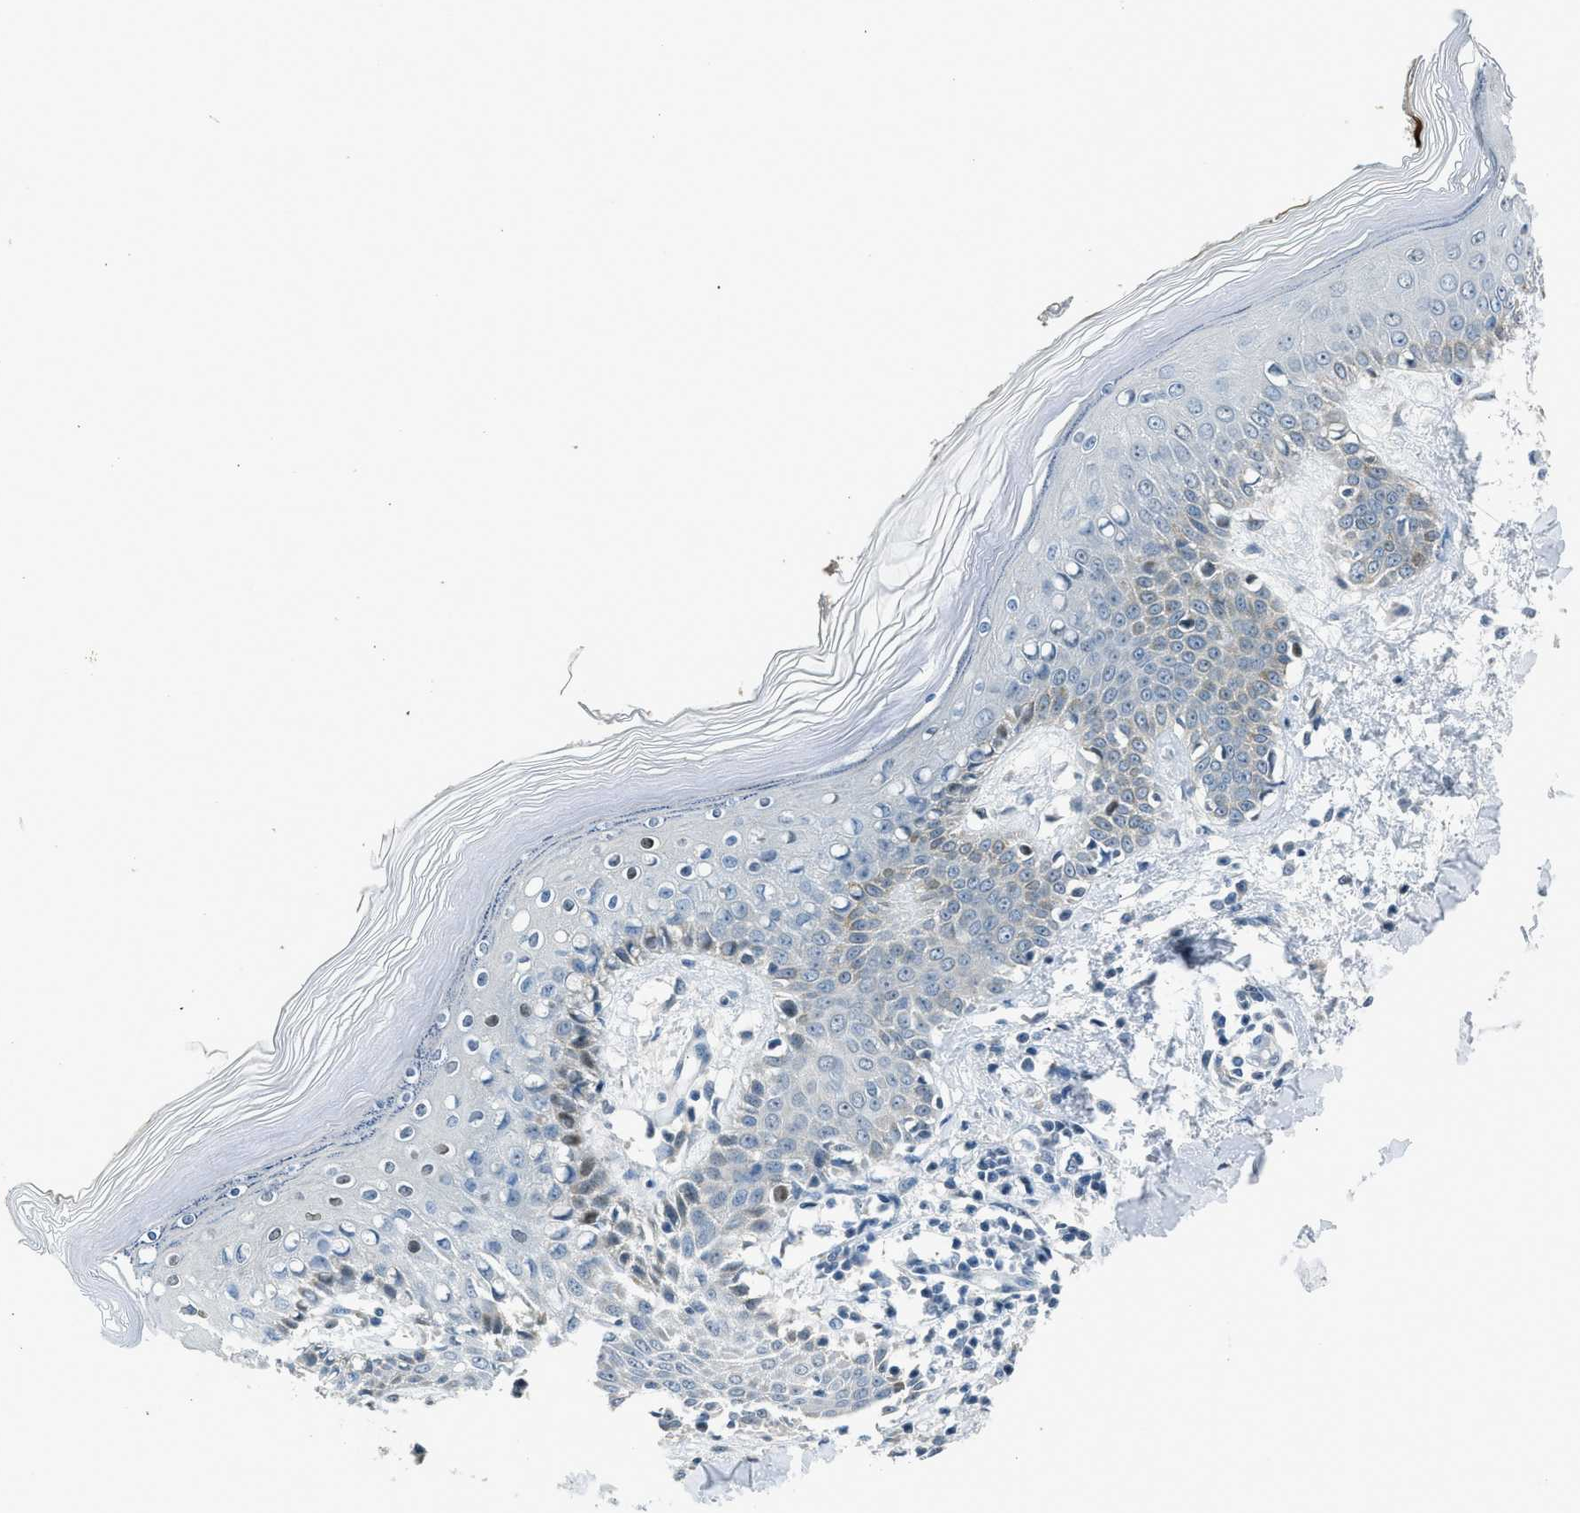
{"staining": {"intensity": "negative", "quantity": "none", "location": "none"}, "tissue": "skin", "cell_type": "Fibroblasts", "image_type": "normal", "snomed": [{"axis": "morphology", "description": "Normal tissue, NOS"}, {"axis": "topography", "description": "Skin"}], "caption": "Immunohistochemistry histopathology image of benign skin: human skin stained with DAB (3,3'-diaminobenzidine) demonstrates no significant protein expression in fibroblasts. (DAB (3,3'-diaminobenzidine) immunohistochemistry (IHC), high magnification).", "gene": "RNF41", "patient": {"sex": "male", "age": 53}}